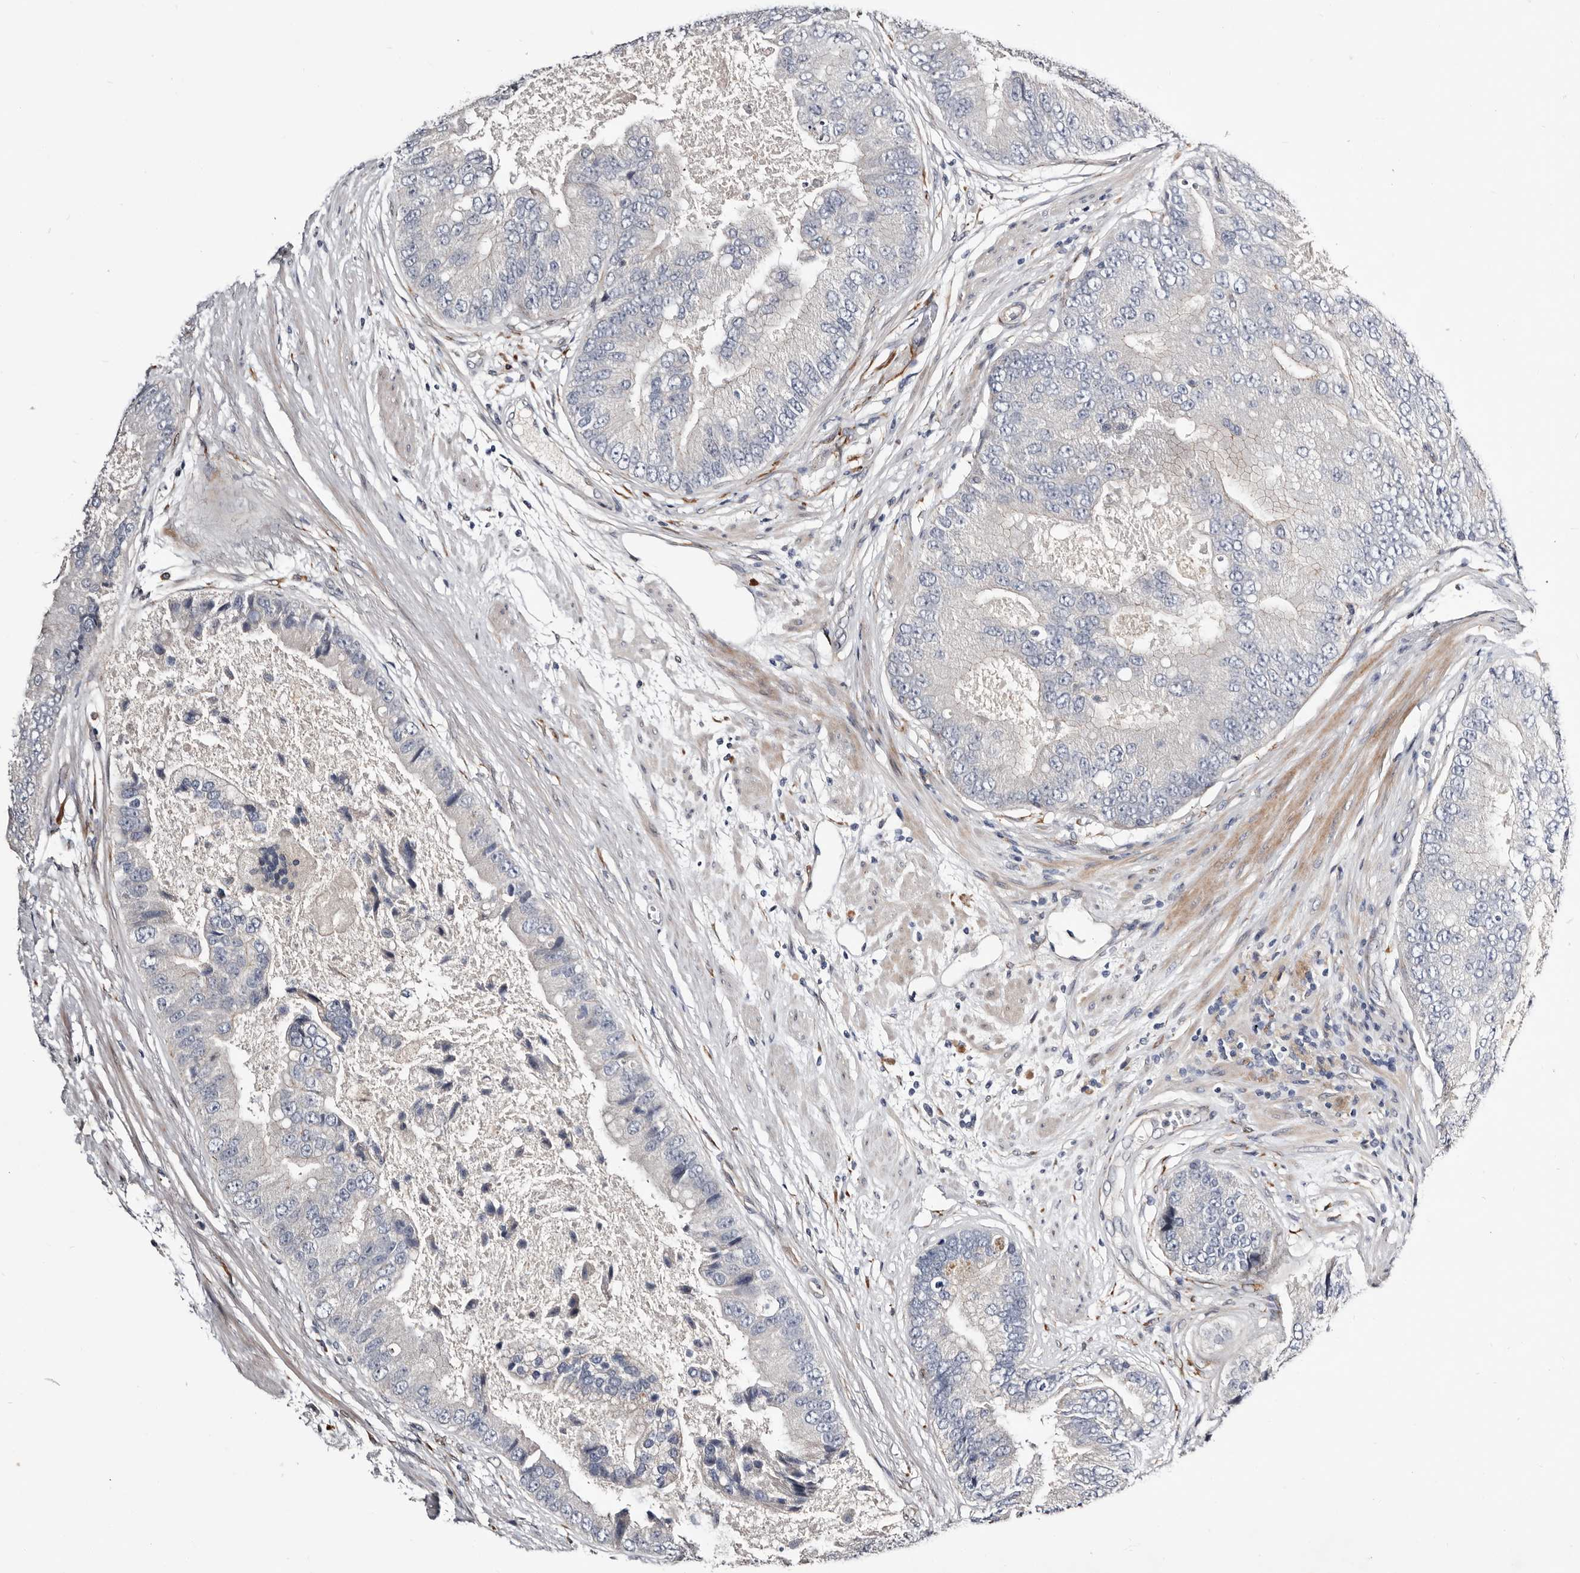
{"staining": {"intensity": "negative", "quantity": "none", "location": "none"}, "tissue": "prostate cancer", "cell_type": "Tumor cells", "image_type": "cancer", "snomed": [{"axis": "morphology", "description": "Adenocarcinoma, High grade"}, {"axis": "topography", "description": "Prostate"}], "caption": "Immunohistochemical staining of human prostate cancer (adenocarcinoma (high-grade)) shows no significant expression in tumor cells.", "gene": "USH1C", "patient": {"sex": "male", "age": 70}}